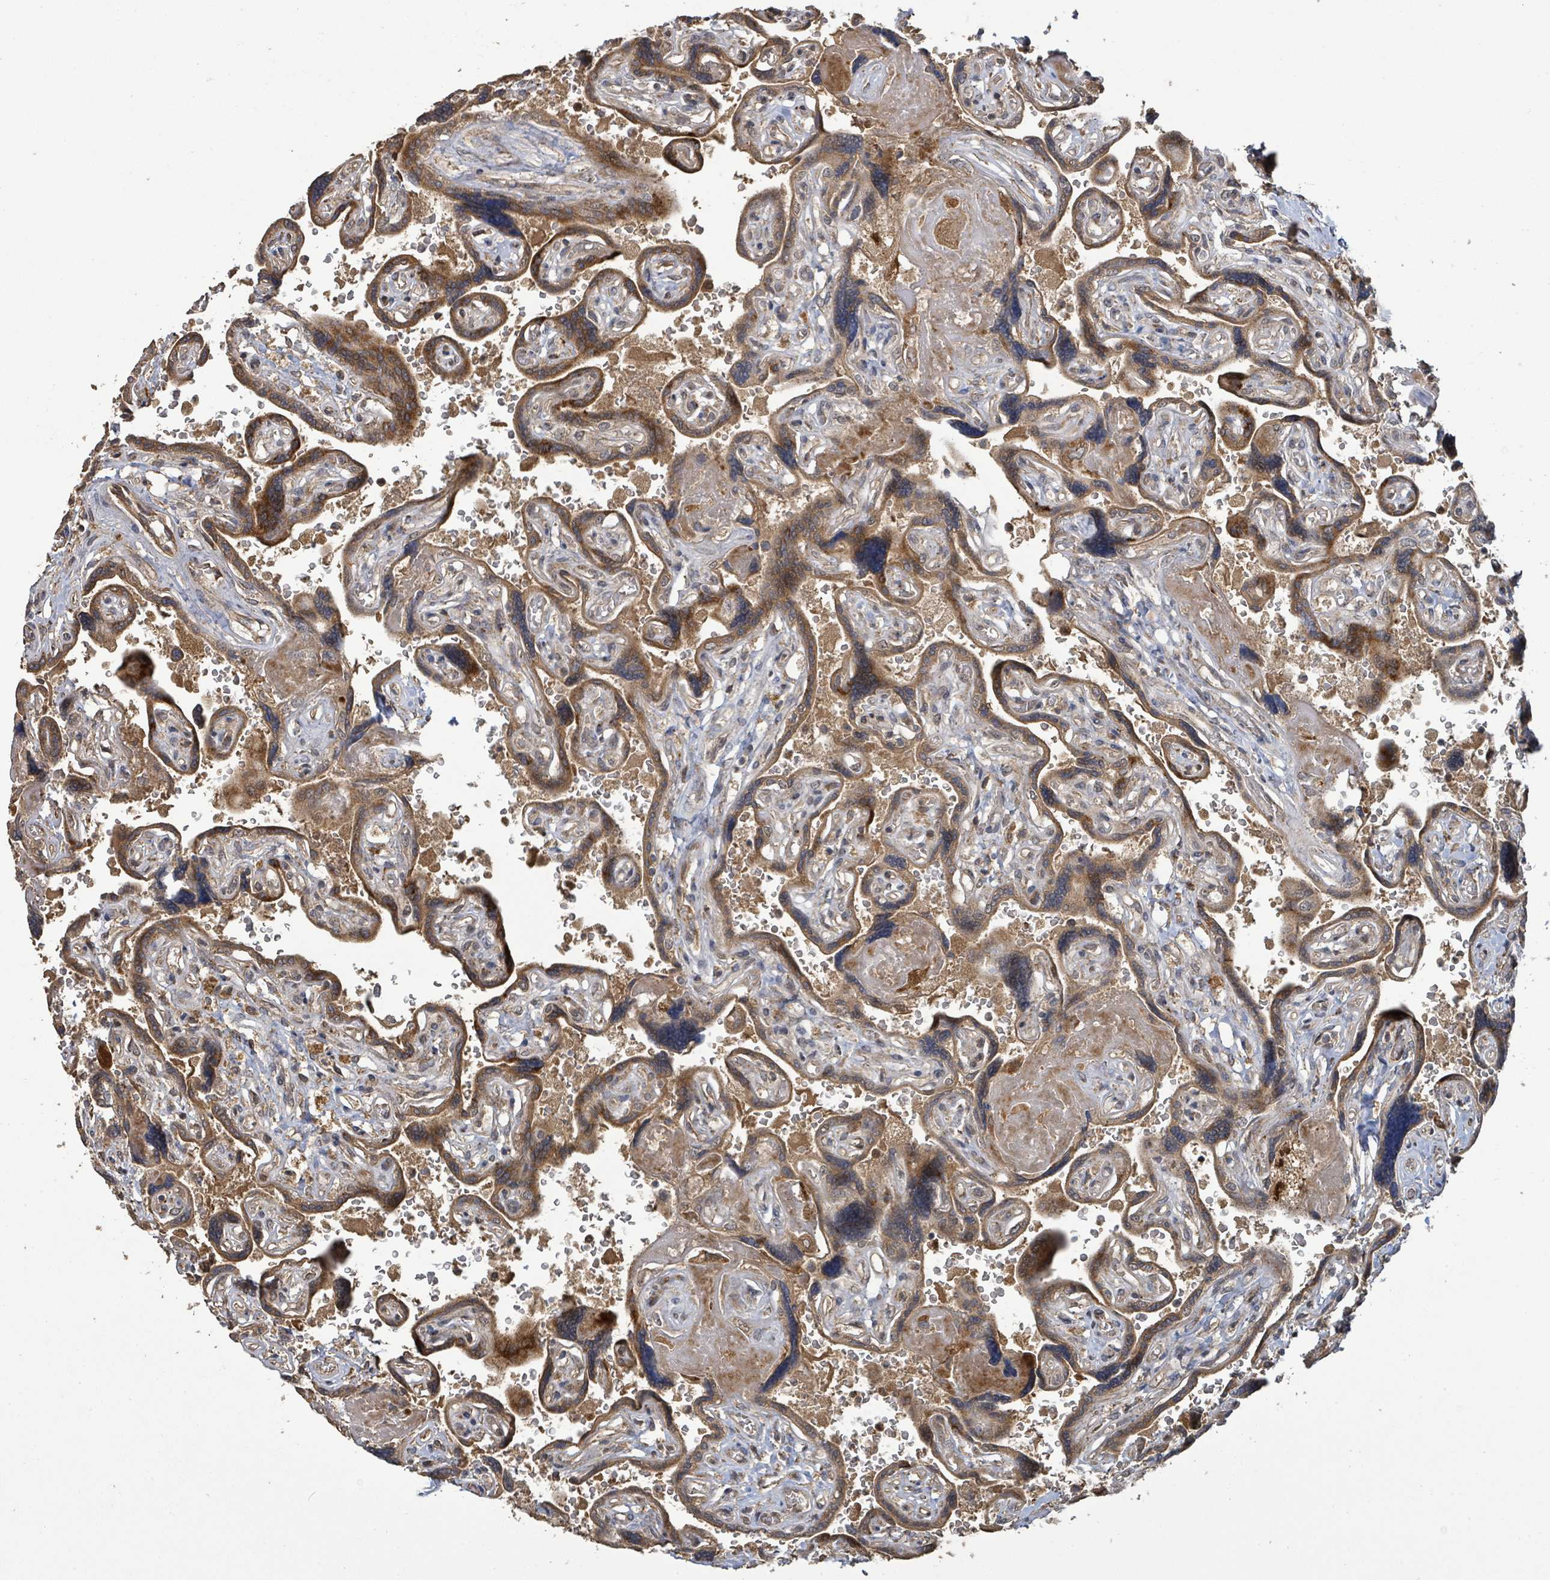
{"staining": {"intensity": "moderate", "quantity": ">75%", "location": "cytoplasmic/membranous"}, "tissue": "placenta", "cell_type": "Trophoblastic cells", "image_type": "normal", "snomed": [{"axis": "morphology", "description": "Normal tissue, NOS"}, {"axis": "topography", "description": "Placenta"}], "caption": "Immunohistochemistry photomicrograph of unremarkable placenta stained for a protein (brown), which exhibits medium levels of moderate cytoplasmic/membranous staining in approximately >75% of trophoblastic cells.", "gene": "STARD4", "patient": {"sex": "female", "age": 32}}